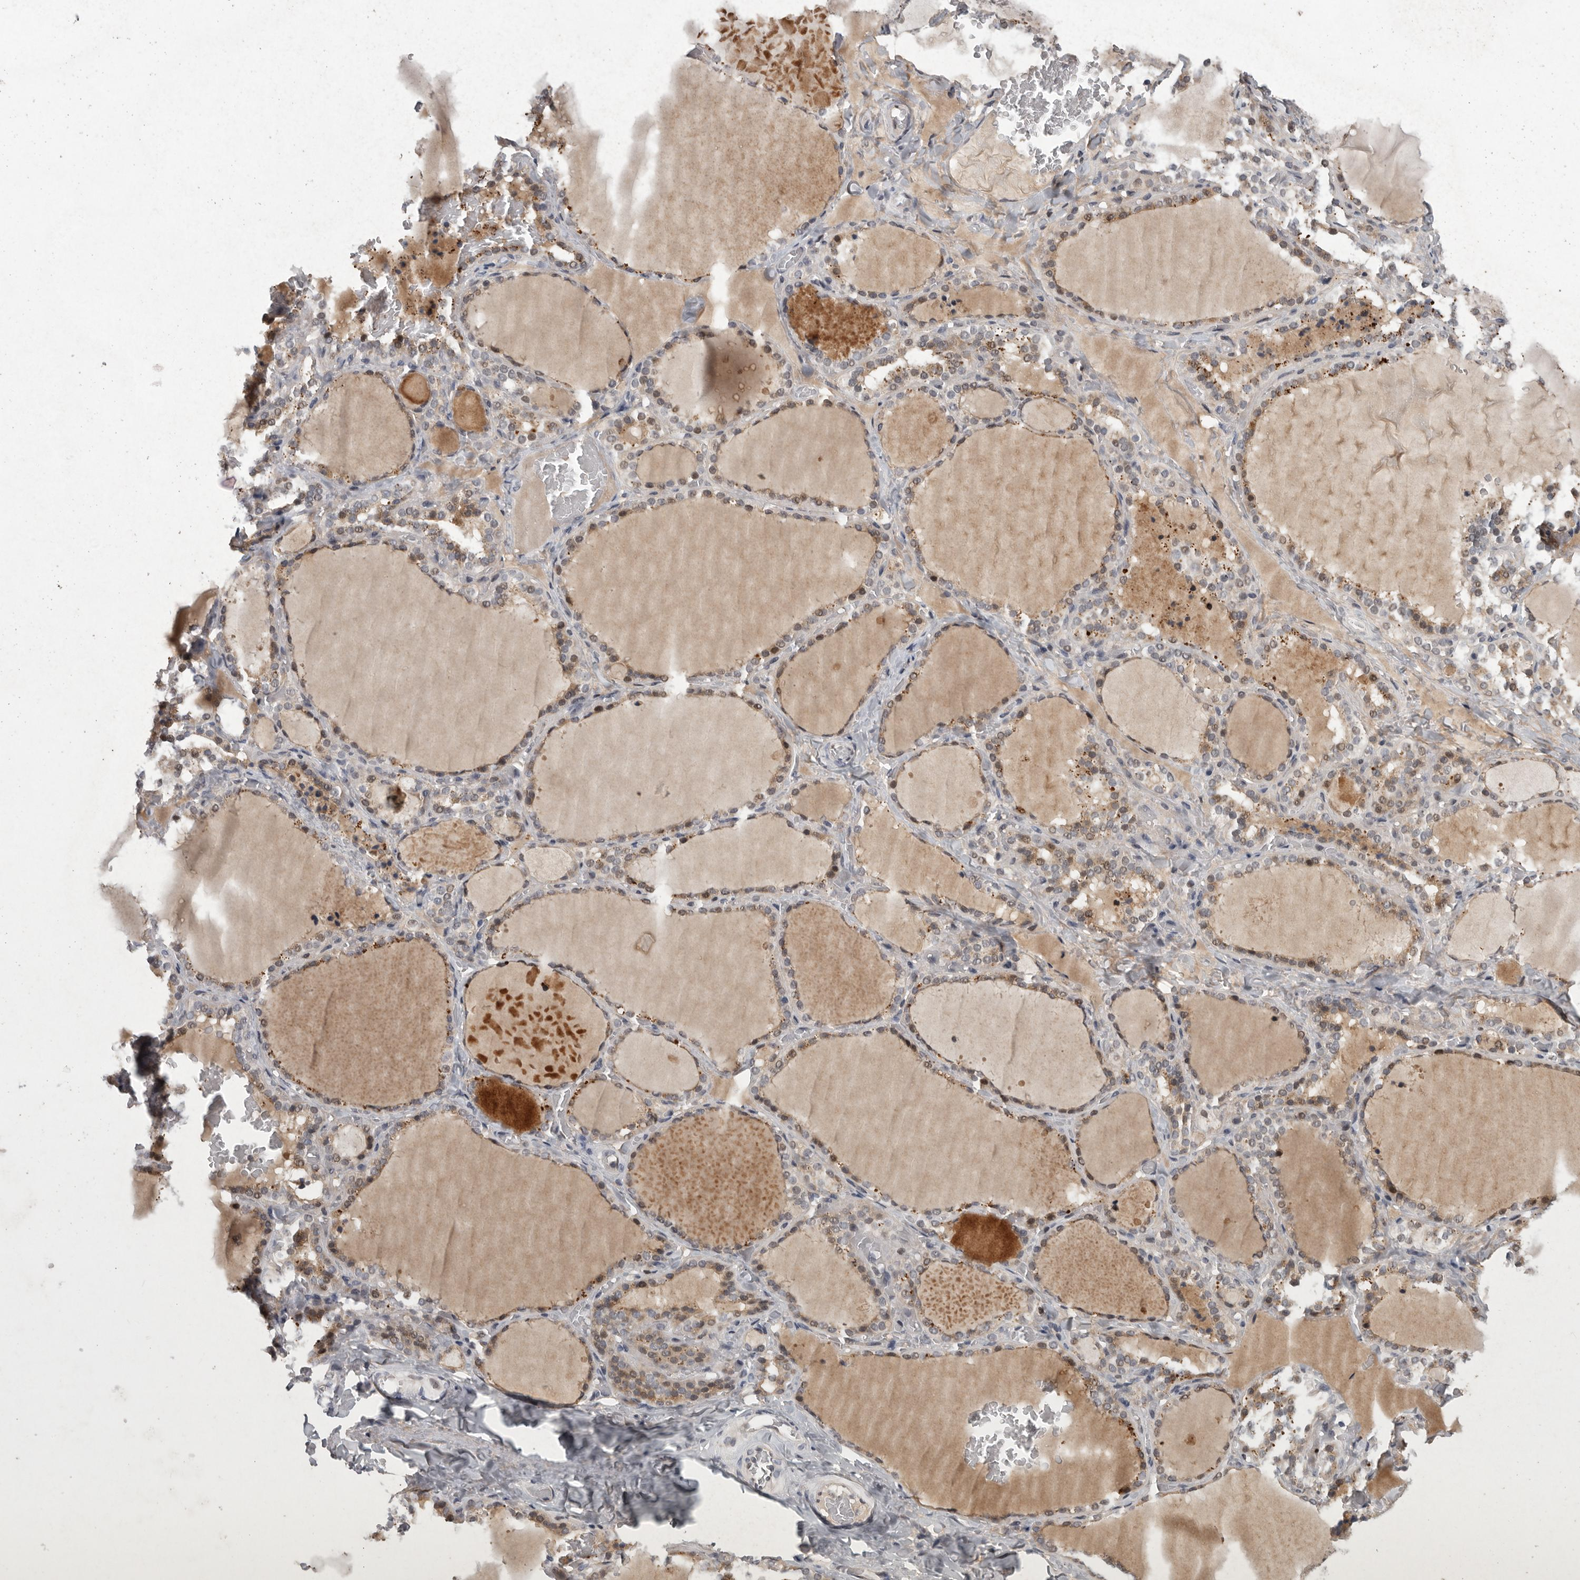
{"staining": {"intensity": "weak", "quantity": ">75%", "location": "cytoplasmic/membranous"}, "tissue": "thyroid gland", "cell_type": "Glandular cells", "image_type": "normal", "snomed": [{"axis": "morphology", "description": "Normal tissue, NOS"}, {"axis": "topography", "description": "Thyroid gland"}], "caption": "Thyroid gland stained with immunohistochemistry (IHC) exhibits weak cytoplasmic/membranous positivity in about >75% of glandular cells. The protein is stained brown, and the nuclei are stained in blue (DAB IHC with brightfield microscopy, high magnification).", "gene": "MAN2A1", "patient": {"sex": "female", "age": 22}}